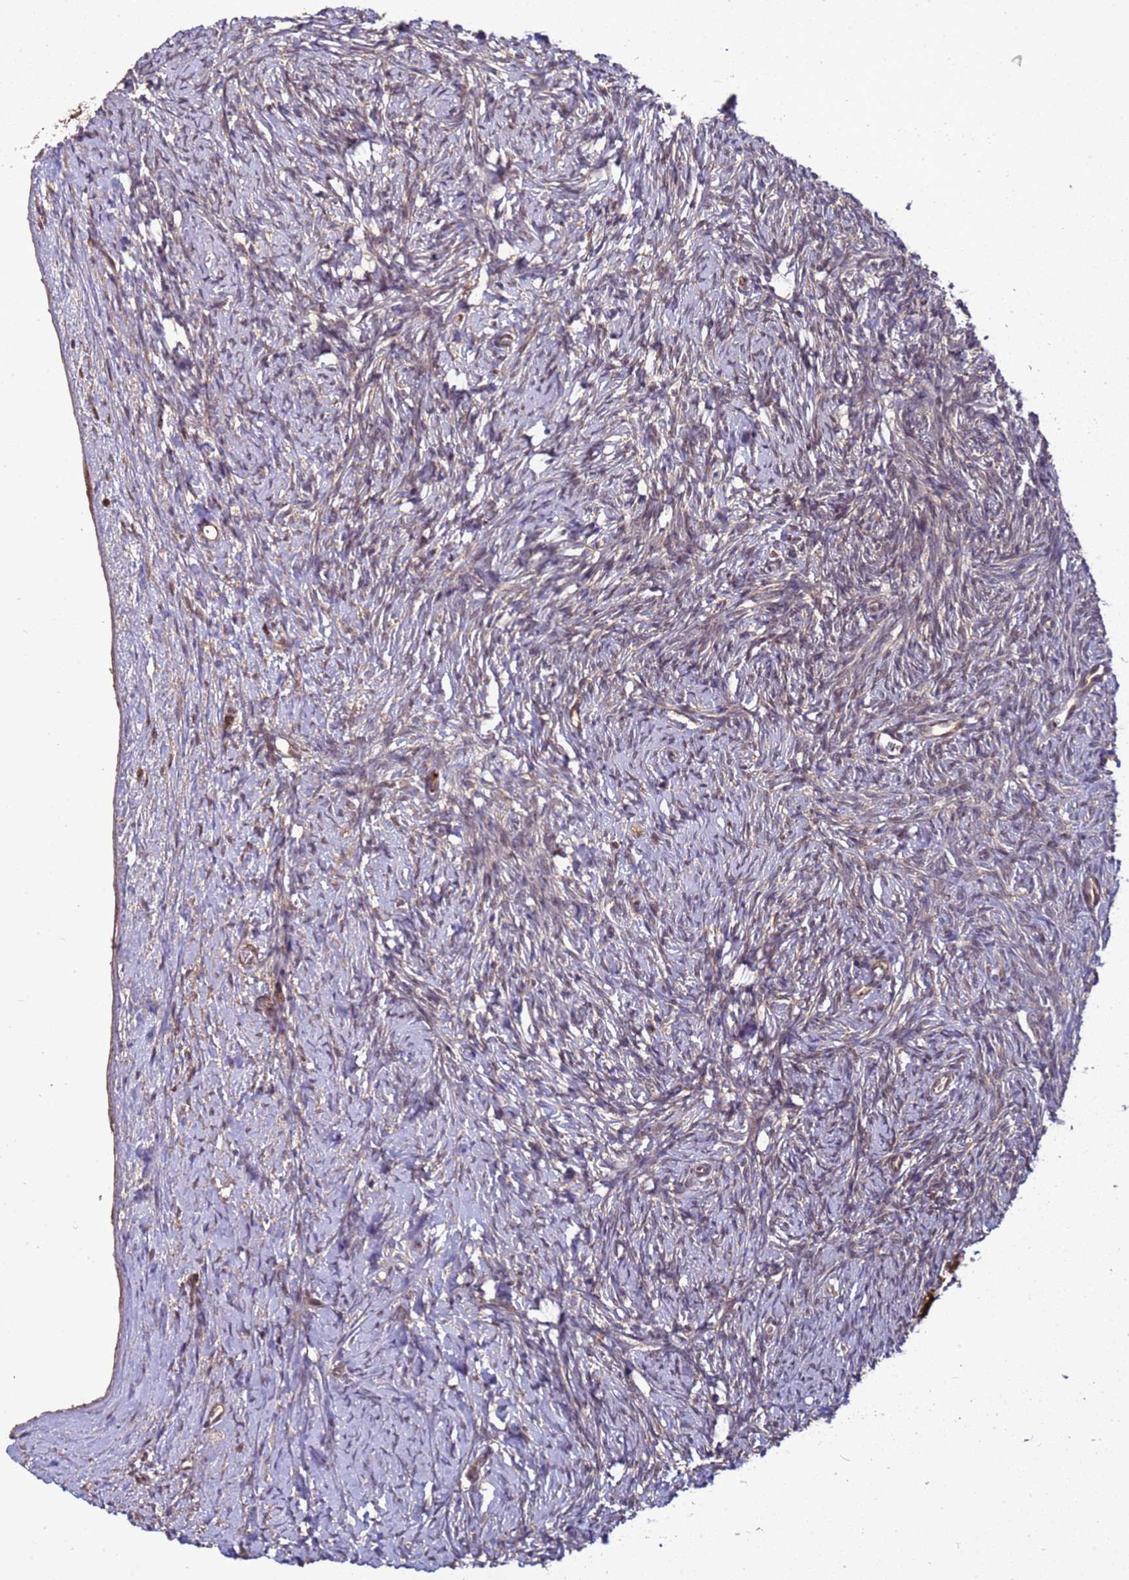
{"staining": {"intensity": "strong", "quantity": ">75%", "location": "cytoplasmic/membranous"}, "tissue": "ovary", "cell_type": "Follicle cells", "image_type": "normal", "snomed": [{"axis": "morphology", "description": "Normal tissue, NOS"}, {"axis": "morphology", "description": "Developmental malformation"}, {"axis": "topography", "description": "Ovary"}], "caption": "Immunohistochemistry histopathology image of unremarkable ovary: human ovary stained using immunohistochemistry demonstrates high levels of strong protein expression localized specifically in the cytoplasmic/membranous of follicle cells, appearing as a cytoplasmic/membranous brown color.", "gene": "CRBN", "patient": {"sex": "female", "age": 39}}